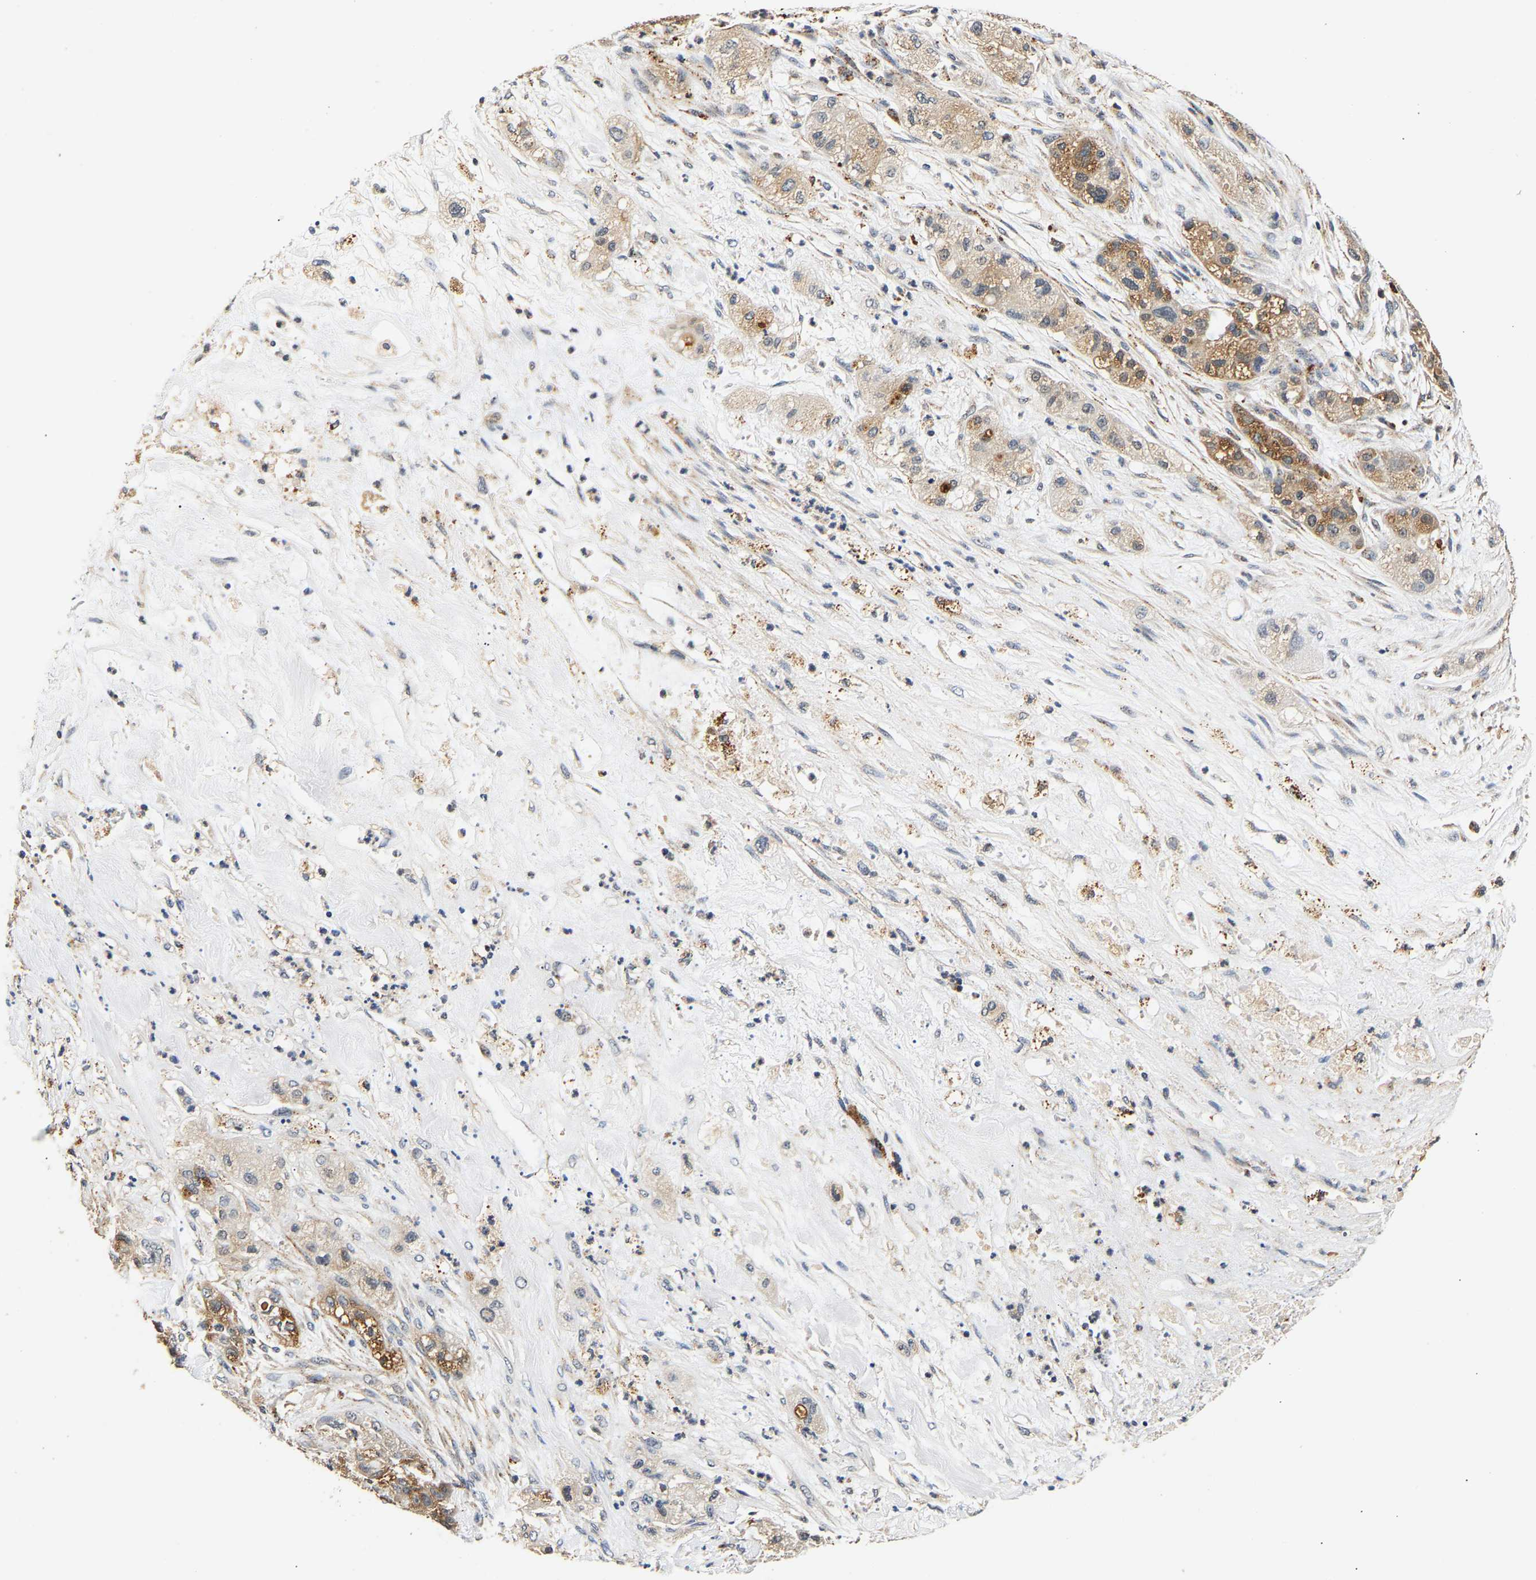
{"staining": {"intensity": "moderate", "quantity": ">75%", "location": "cytoplasmic/membranous"}, "tissue": "pancreatic cancer", "cell_type": "Tumor cells", "image_type": "cancer", "snomed": [{"axis": "morphology", "description": "Adenocarcinoma, NOS"}, {"axis": "topography", "description": "Pancreas"}], "caption": "Protein expression analysis of pancreatic adenocarcinoma displays moderate cytoplasmic/membranous staining in approximately >75% of tumor cells.", "gene": "SMU1", "patient": {"sex": "female", "age": 78}}